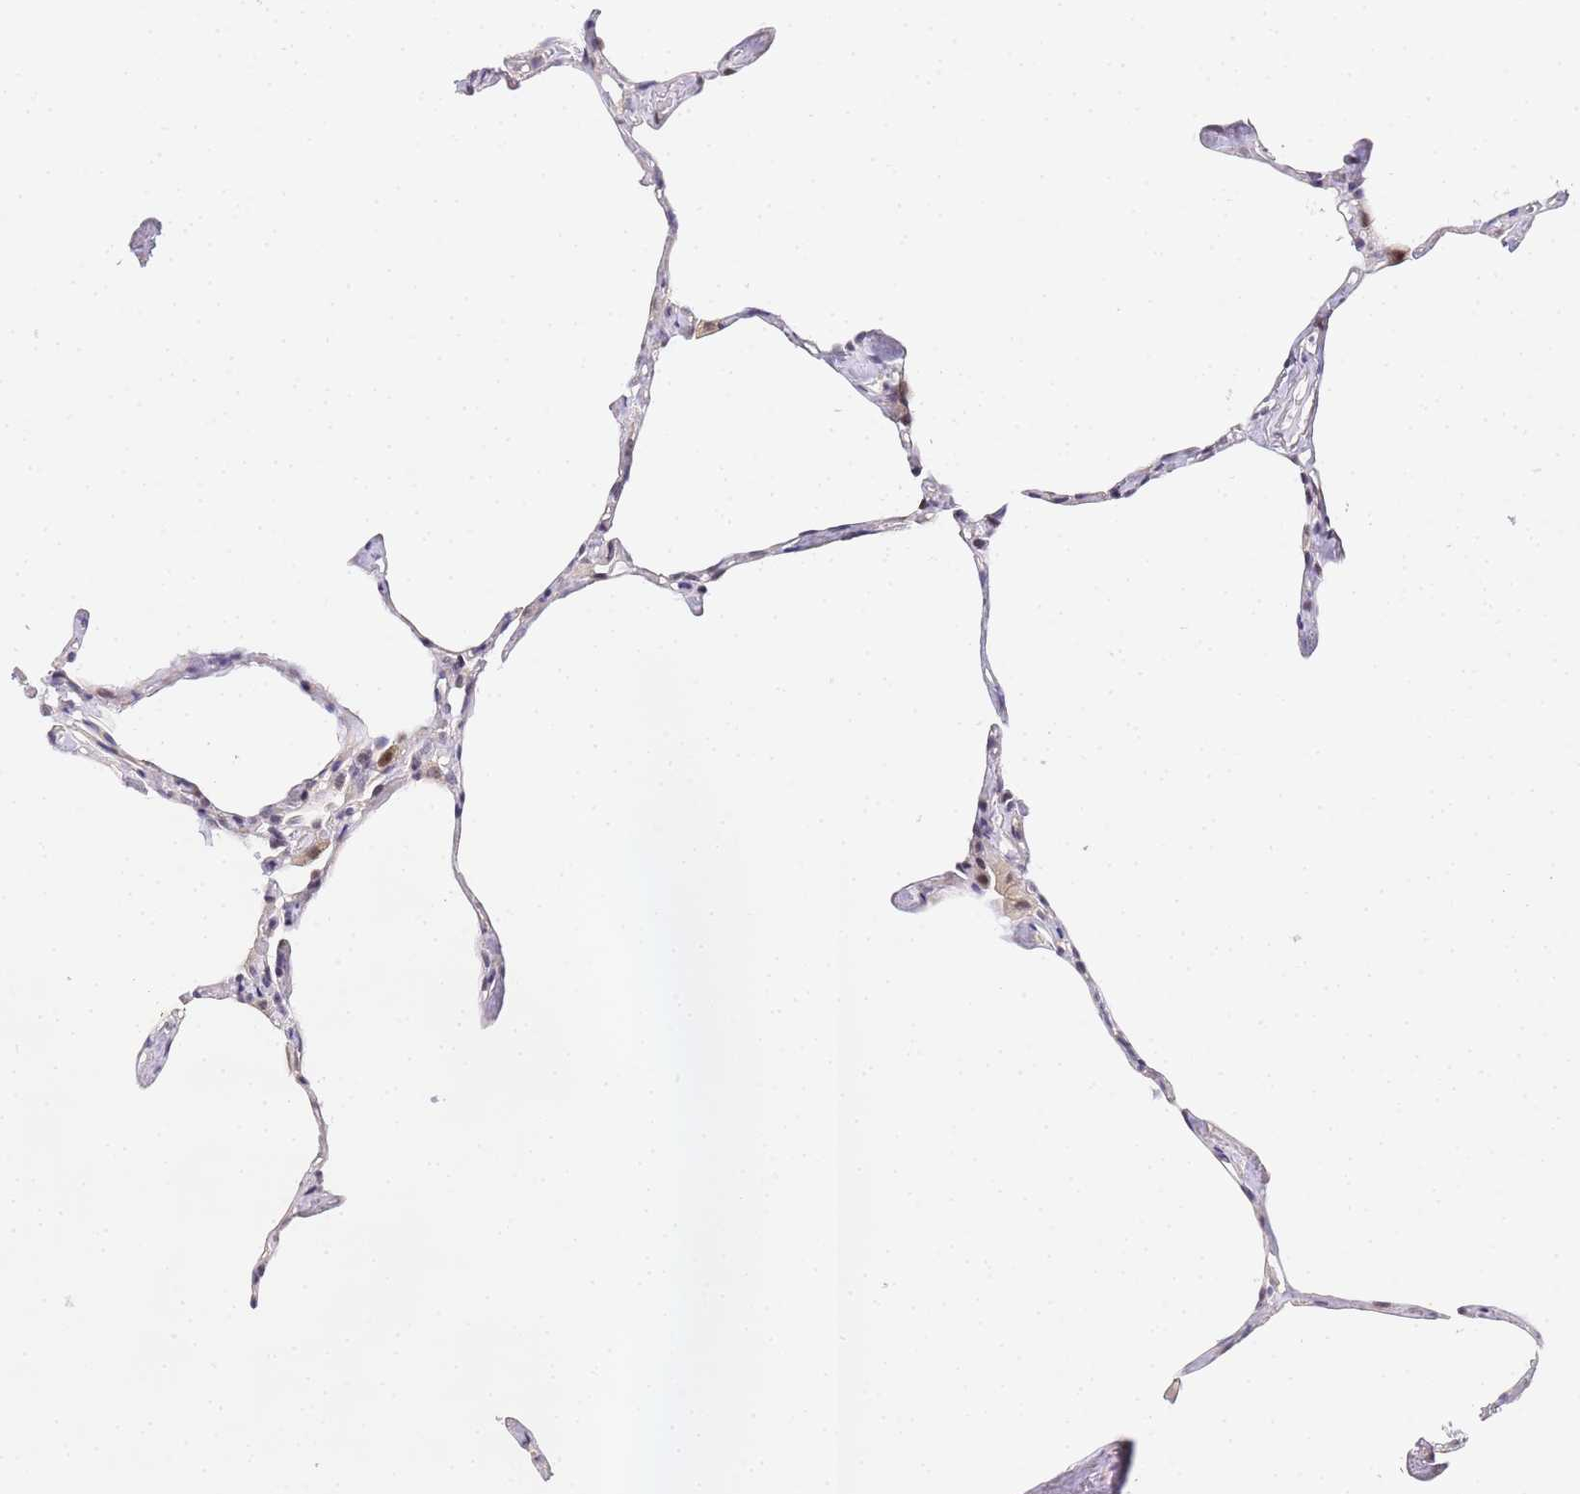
{"staining": {"intensity": "negative", "quantity": "none", "location": "none"}, "tissue": "lung", "cell_type": "Alveolar cells", "image_type": "normal", "snomed": [{"axis": "morphology", "description": "Normal tissue, NOS"}, {"axis": "topography", "description": "Lung"}], "caption": "Immunohistochemistry of benign lung reveals no positivity in alveolar cells. Nuclei are stained in blue.", "gene": "LSM3", "patient": {"sex": "male", "age": 65}}